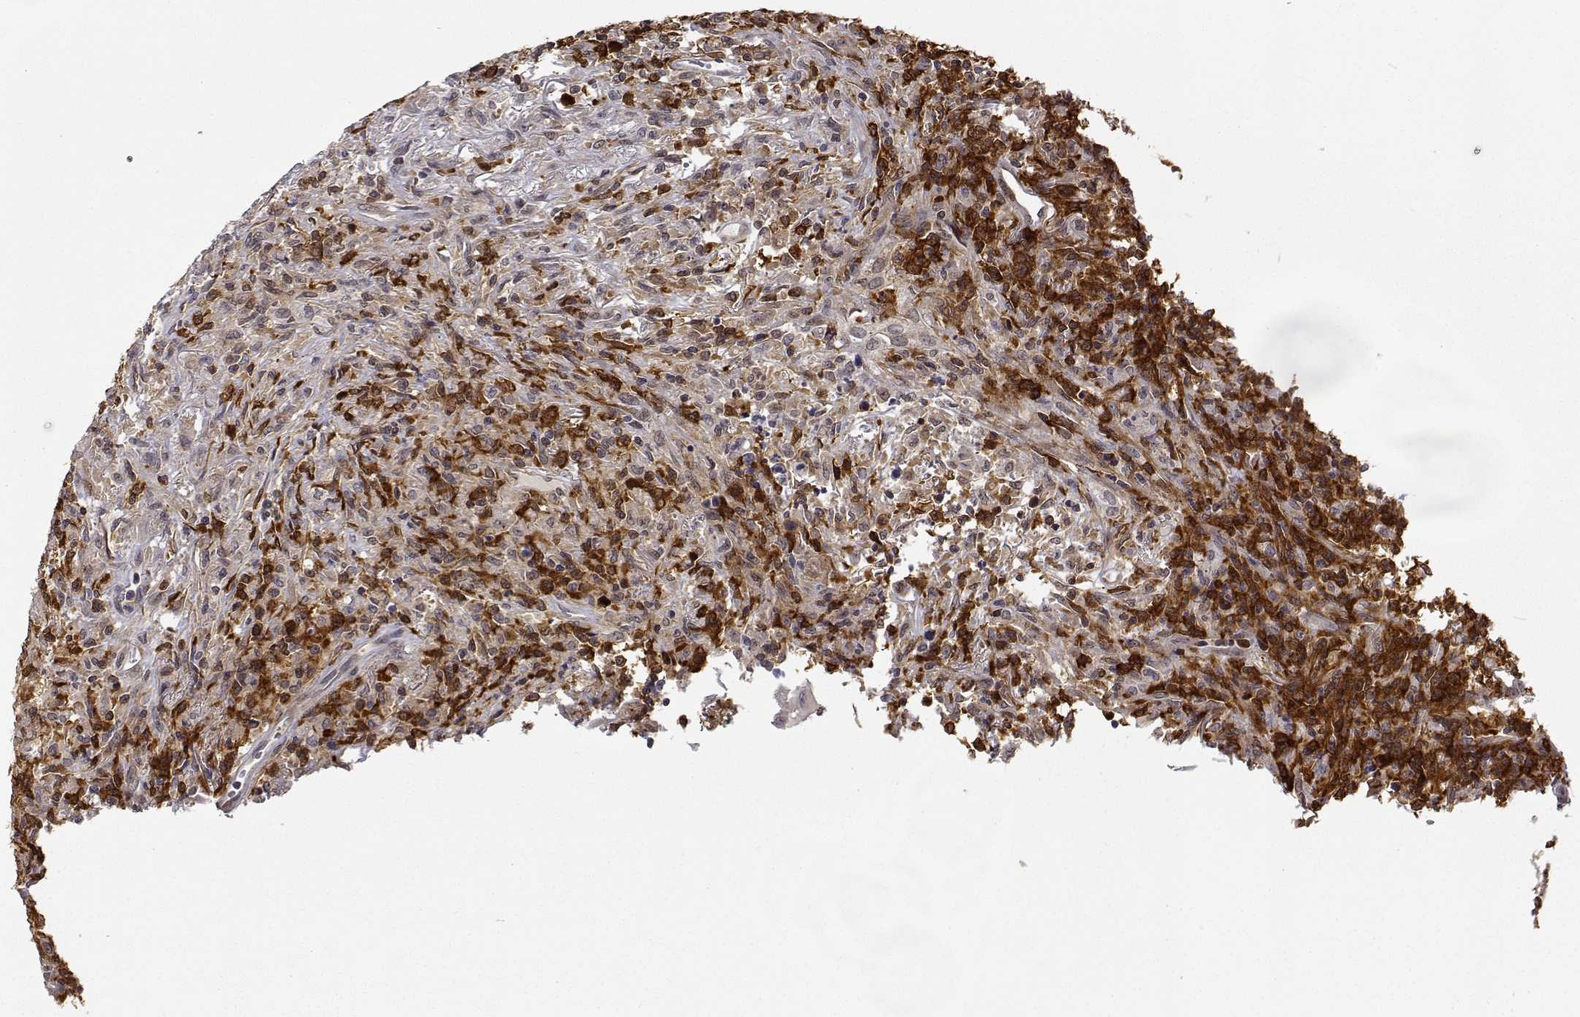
{"staining": {"intensity": "strong", "quantity": ">75%", "location": "cytoplasmic/membranous"}, "tissue": "lymphoma", "cell_type": "Tumor cells", "image_type": "cancer", "snomed": [{"axis": "morphology", "description": "Malignant lymphoma, non-Hodgkin's type, High grade"}, {"axis": "topography", "description": "Lung"}], "caption": "Lymphoma was stained to show a protein in brown. There is high levels of strong cytoplasmic/membranous positivity in approximately >75% of tumor cells.", "gene": "PHGDH", "patient": {"sex": "male", "age": 79}}